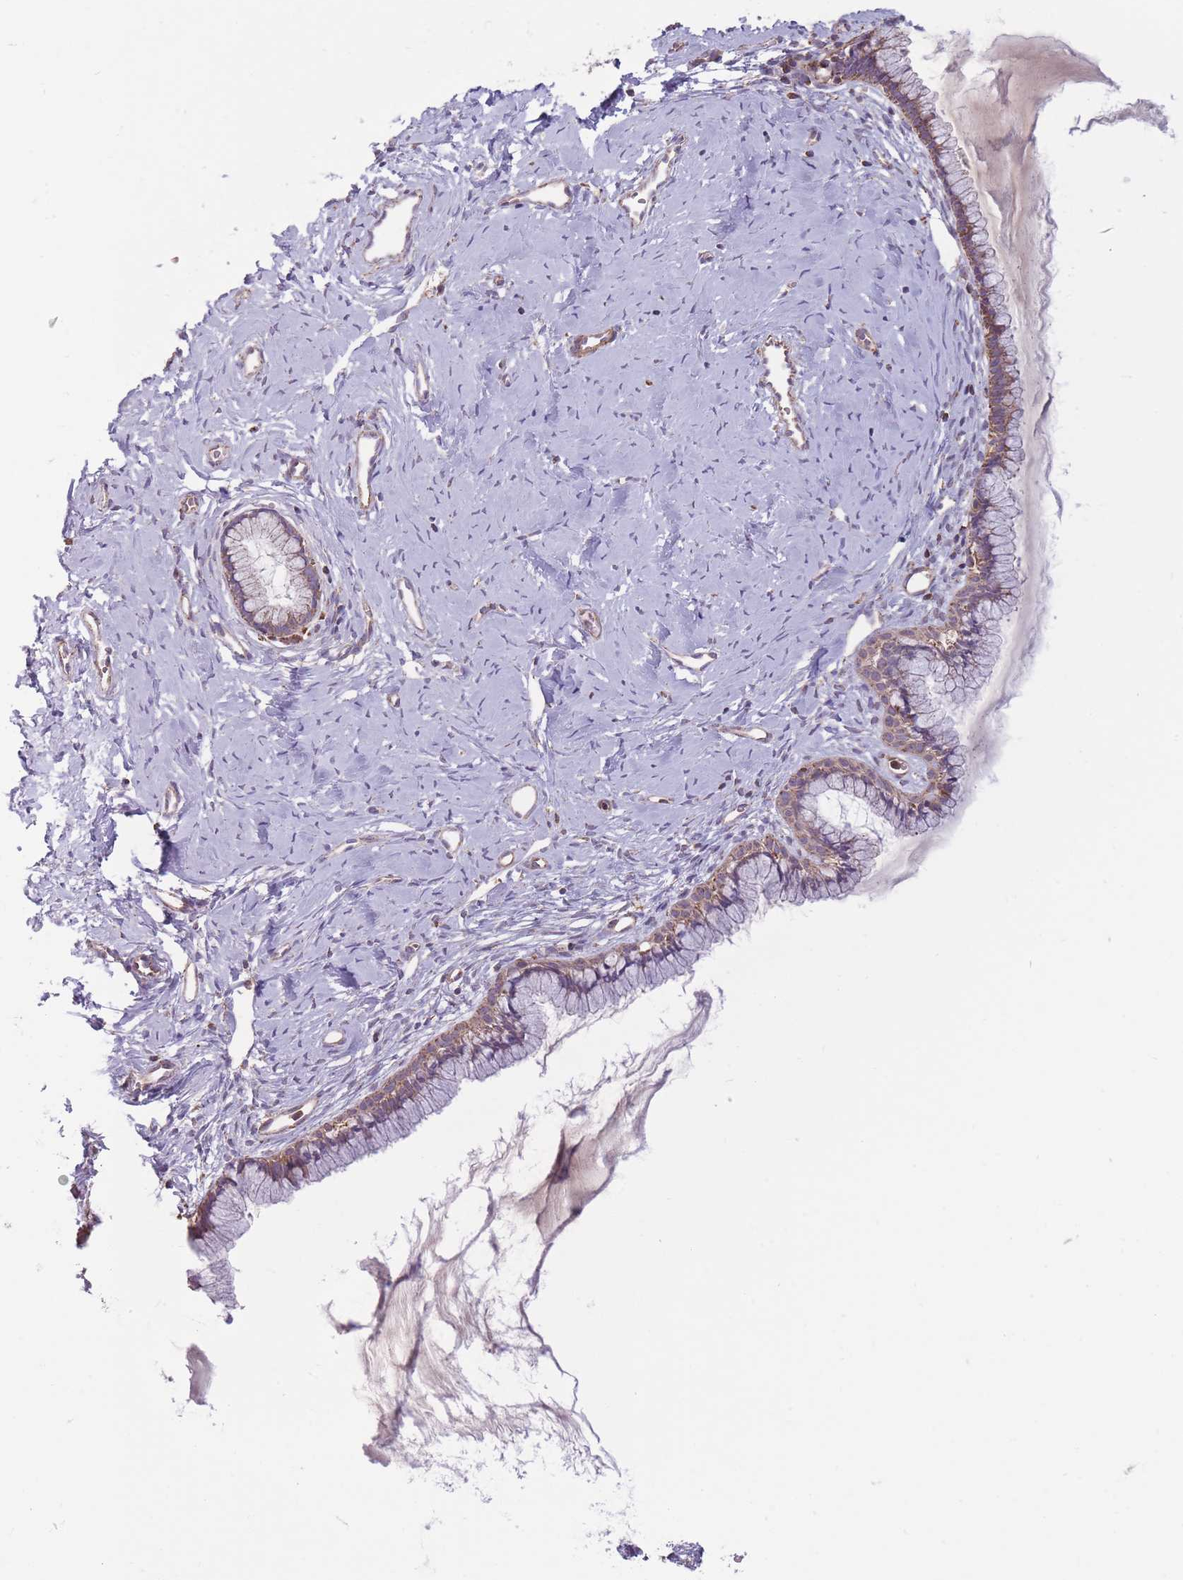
{"staining": {"intensity": "moderate", "quantity": ">75%", "location": "cytoplasmic/membranous"}, "tissue": "cervix", "cell_type": "Glandular cells", "image_type": "normal", "snomed": [{"axis": "morphology", "description": "Normal tissue, NOS"}, {"axis": "topography", "description": "Cervix"}], "caption": "IHC (DAB (3,3'-diaminobenzidine)) staining of benign cervix shows moderate cytoplasmic/membranous protein expression in about >75% of glandular cells. The protein is shown in brown color, while the nuclei are stained blue.", "gene": "KIF16B", "patient": {"sex": "female", "age": 40}}